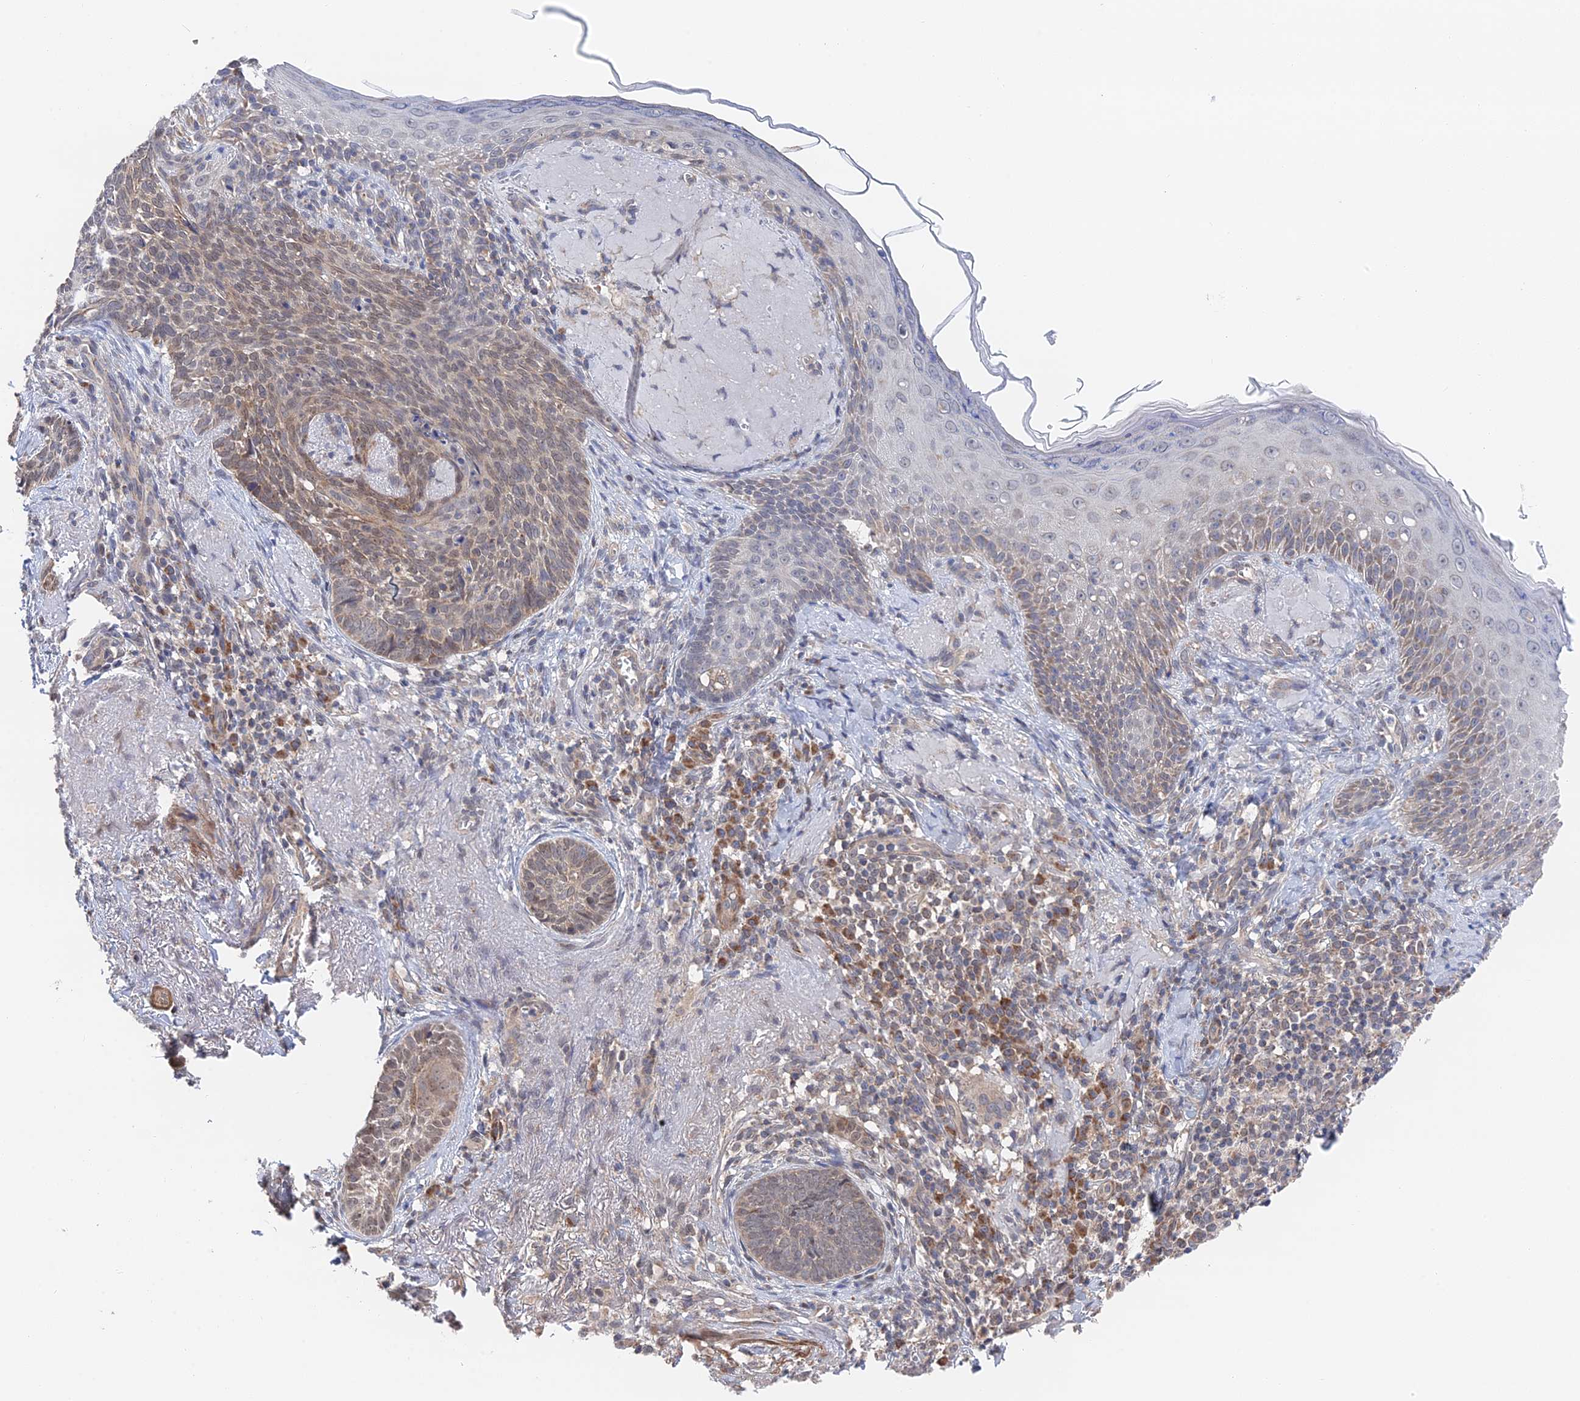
{"staining": {"intensity": "weak", "quantity": "<25%", "location": "cytoplasmic/membranous"}, "tissue": "skin cancer", "cell_type": "Tumor cells", "image_type": "cancer", "snomed": [{"axis": "morphology", "description": "Basal cell carcinoma"}, {"axis": "topography", "description": "Skin"}], "caption": "Human skin cancer stained for a protein using immunohistochemistry demonstrates no positivity in tumor cells.", "gene": "ZNF320", "patient": {"sex": "female", "age": 76}}